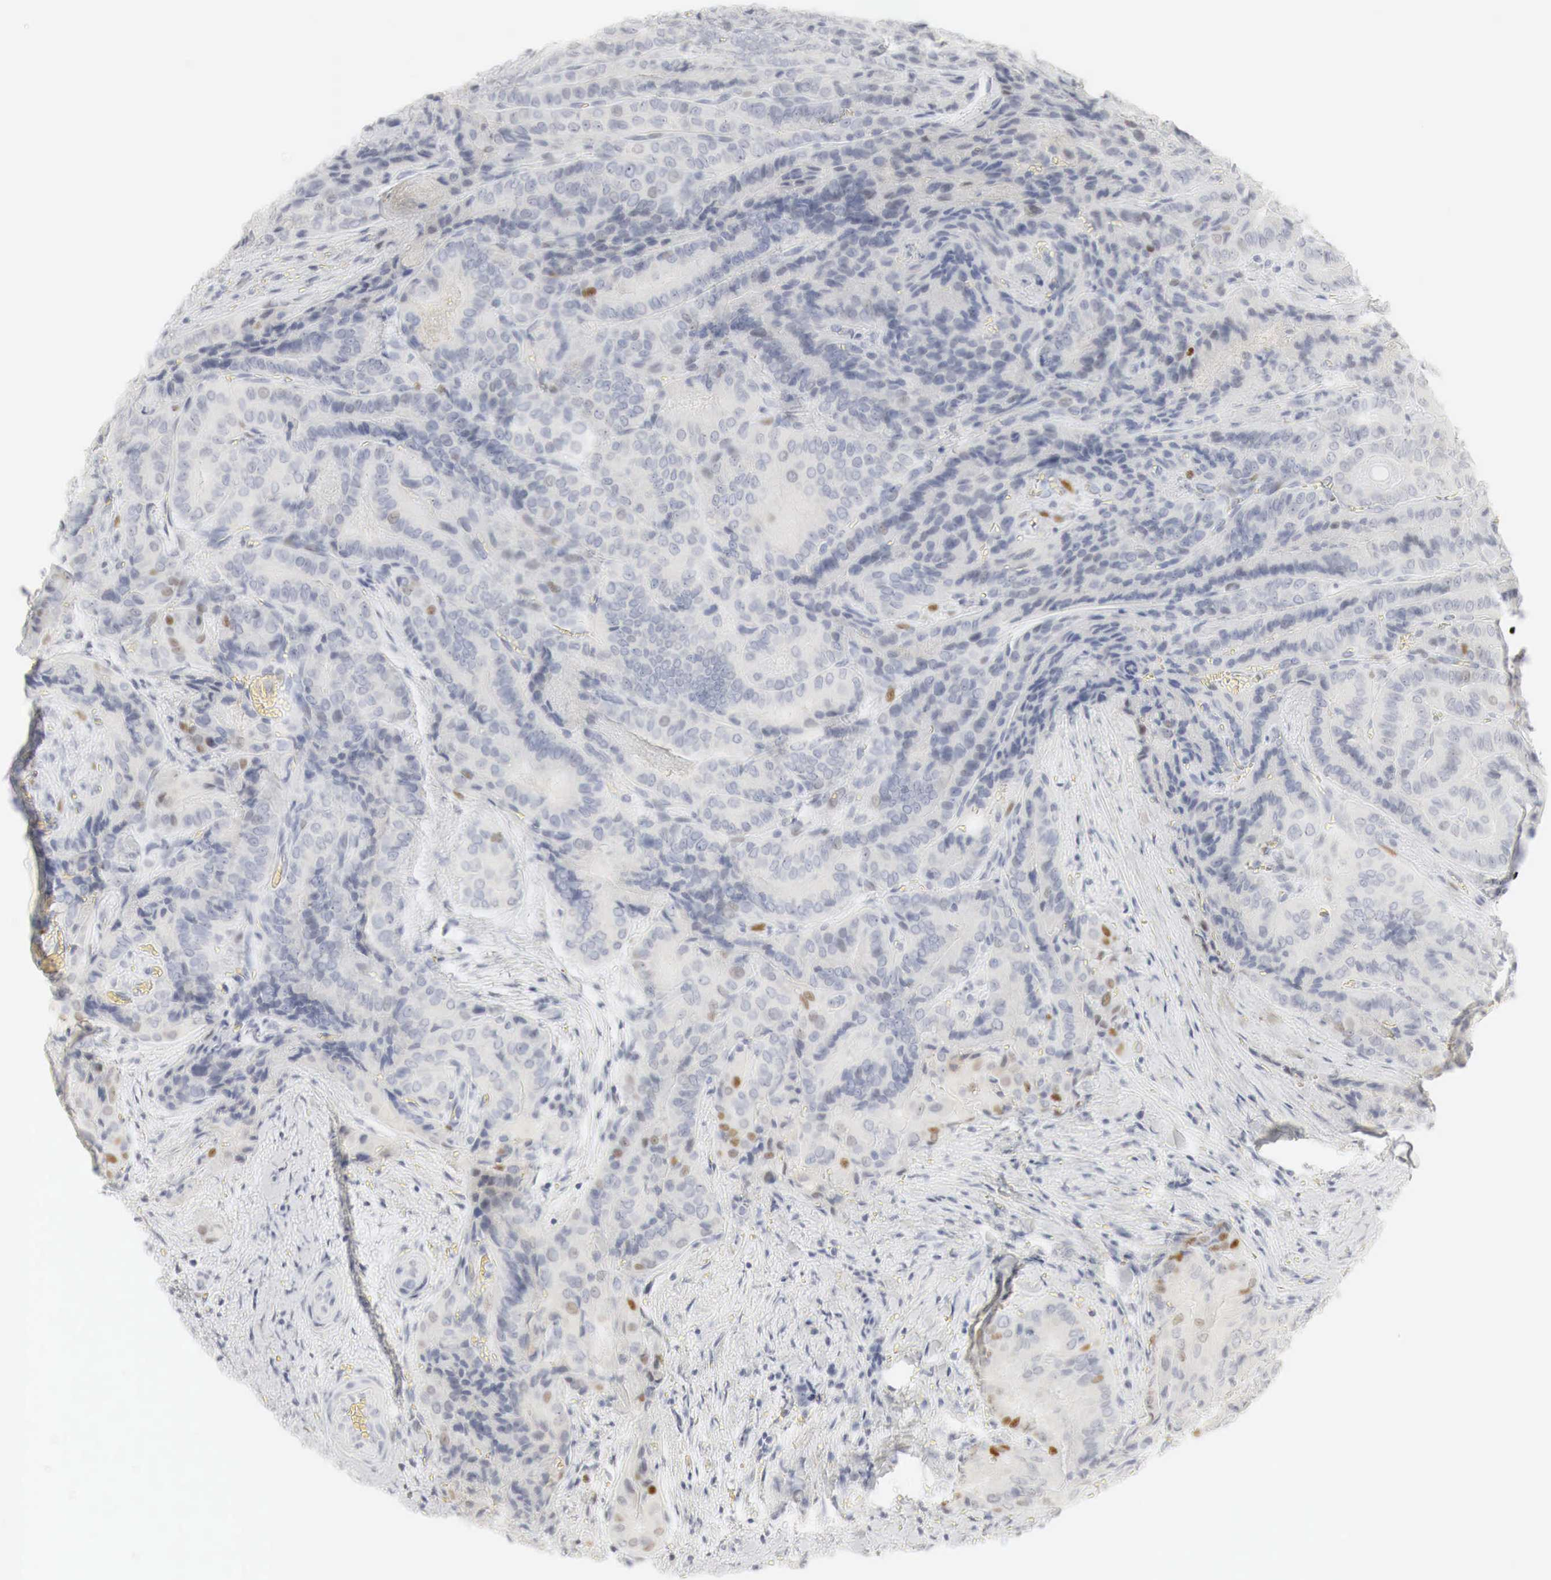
{"staining": {"intensity": "weak", "quantity": "<25%", "location": "nuclear"}, "tissue": "thyroid cancer", "cell_type": "Tumor cells", "image_type": "cancer", "snomed": [{"axis": "morphology", "description": "Papillary adenocarcinoma, NOS"}, {"axis": "topography", "description": "Thyroid gland"}], "caption": "High magnification brightfield microscopy of thyroid cancer stained with DAB (brown) and counterstained with hematoxylin (blue): tumor cells show no significant positivity. (Stains: DAB immunohistochemistry (IHC) with hematoxylin counter stain, Microscopy: brightfield microscopy at high magnification).", "gene": "TP63", "patient": {"sex": "female", "age": 71}}